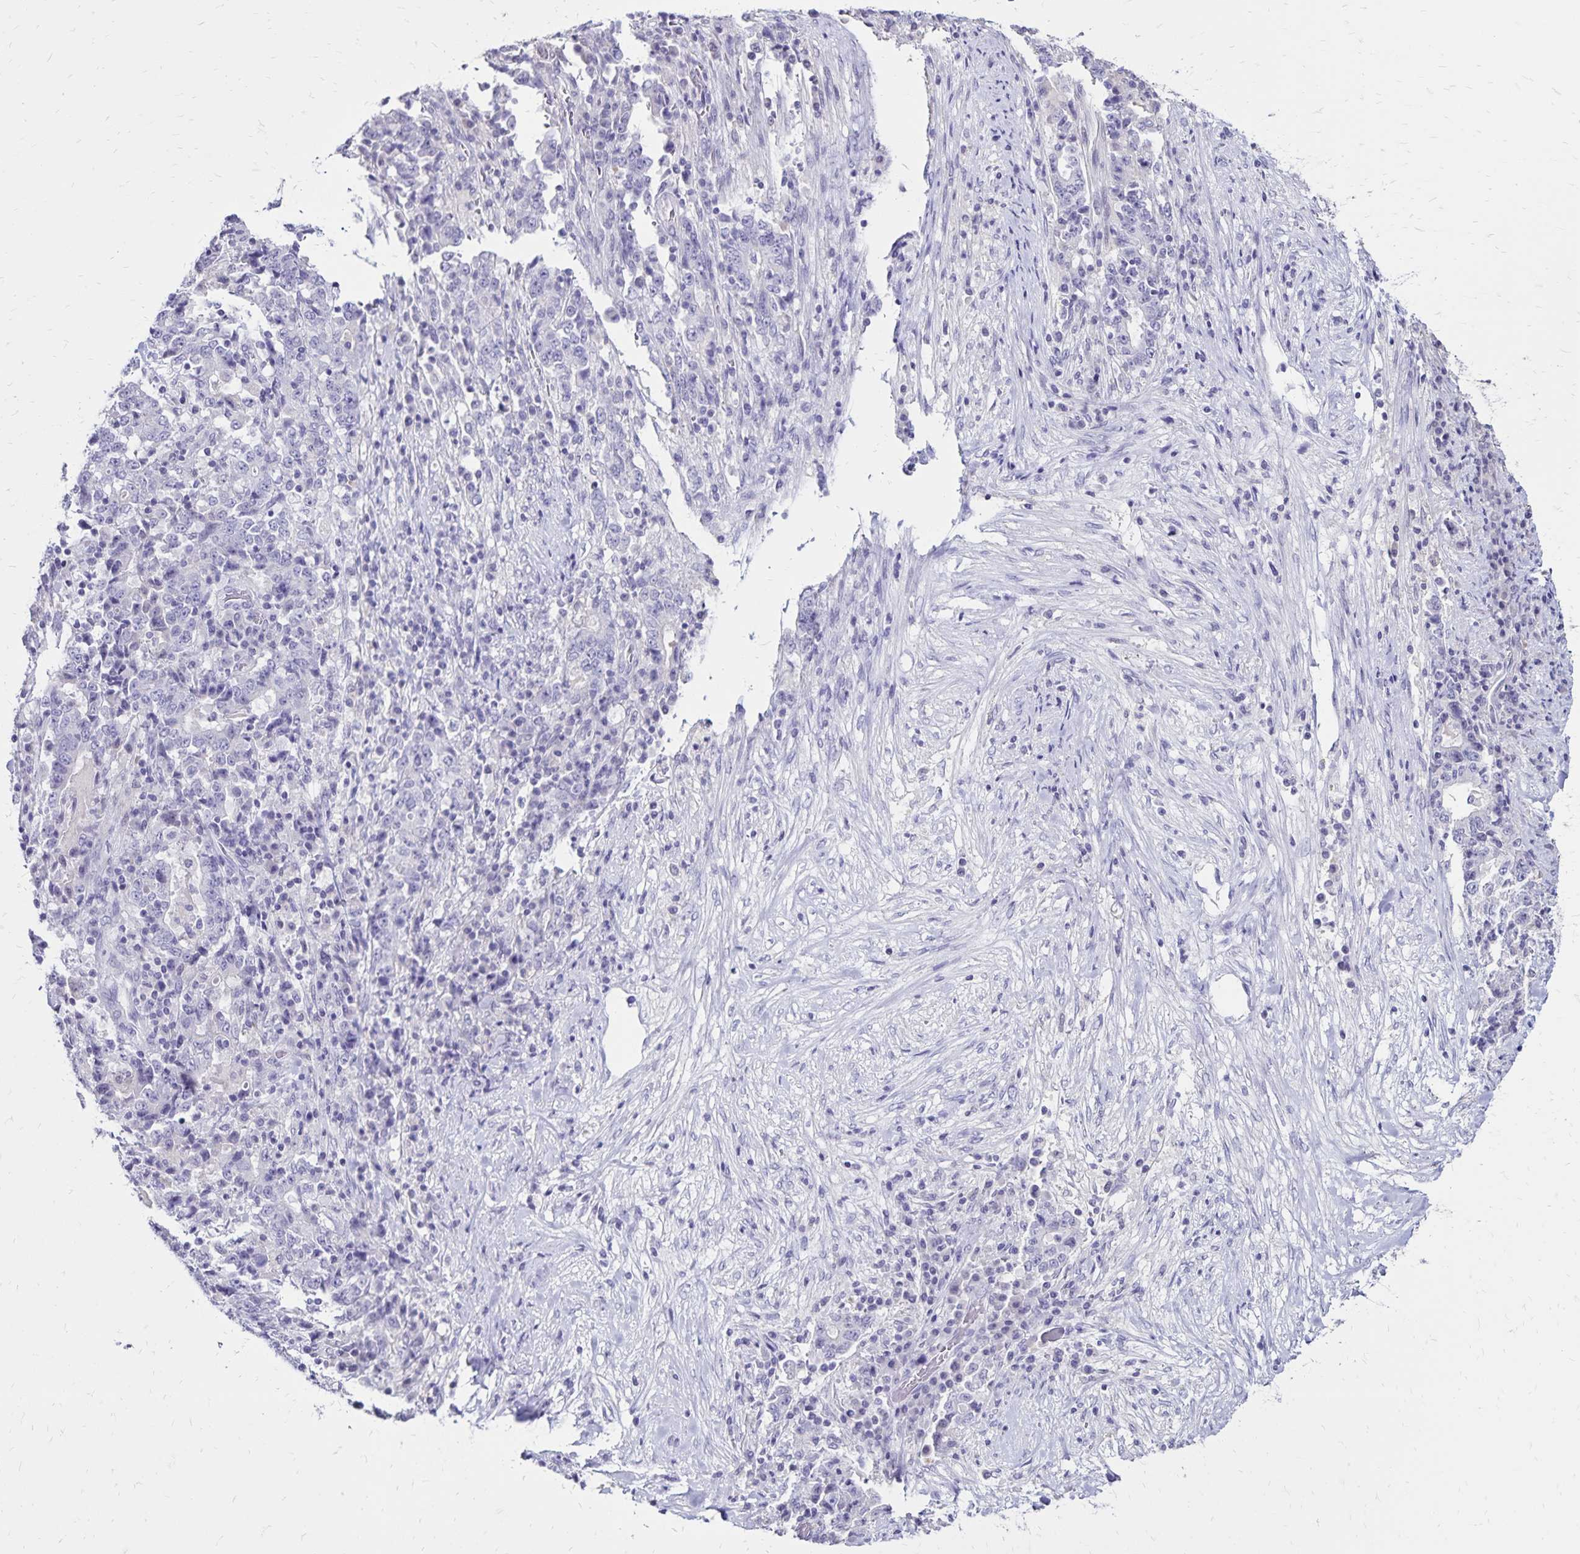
{"staining": {"intensity": "negative", "quantity": "none", "location": "none"}, "tissue": "stomach cancer", "cell_type": "Tumor cells", "image_type": "cancer", "snomed": [{"axis": "morphology", "description": "Normal tissue, NOS"}, {"axis": "morphology", "description": "Adenocarcinoma, NOS"}, {"axis": "topography", "description": "Stomach, upper"}, {"axis": "topography", "description": "Stomach"}], "caption": "The photomicrograph displays no significant positivity in tumor cells of stomach cancer.", "gene": "SH3GL3", "patient": {"sex": "male", "age": 59}}